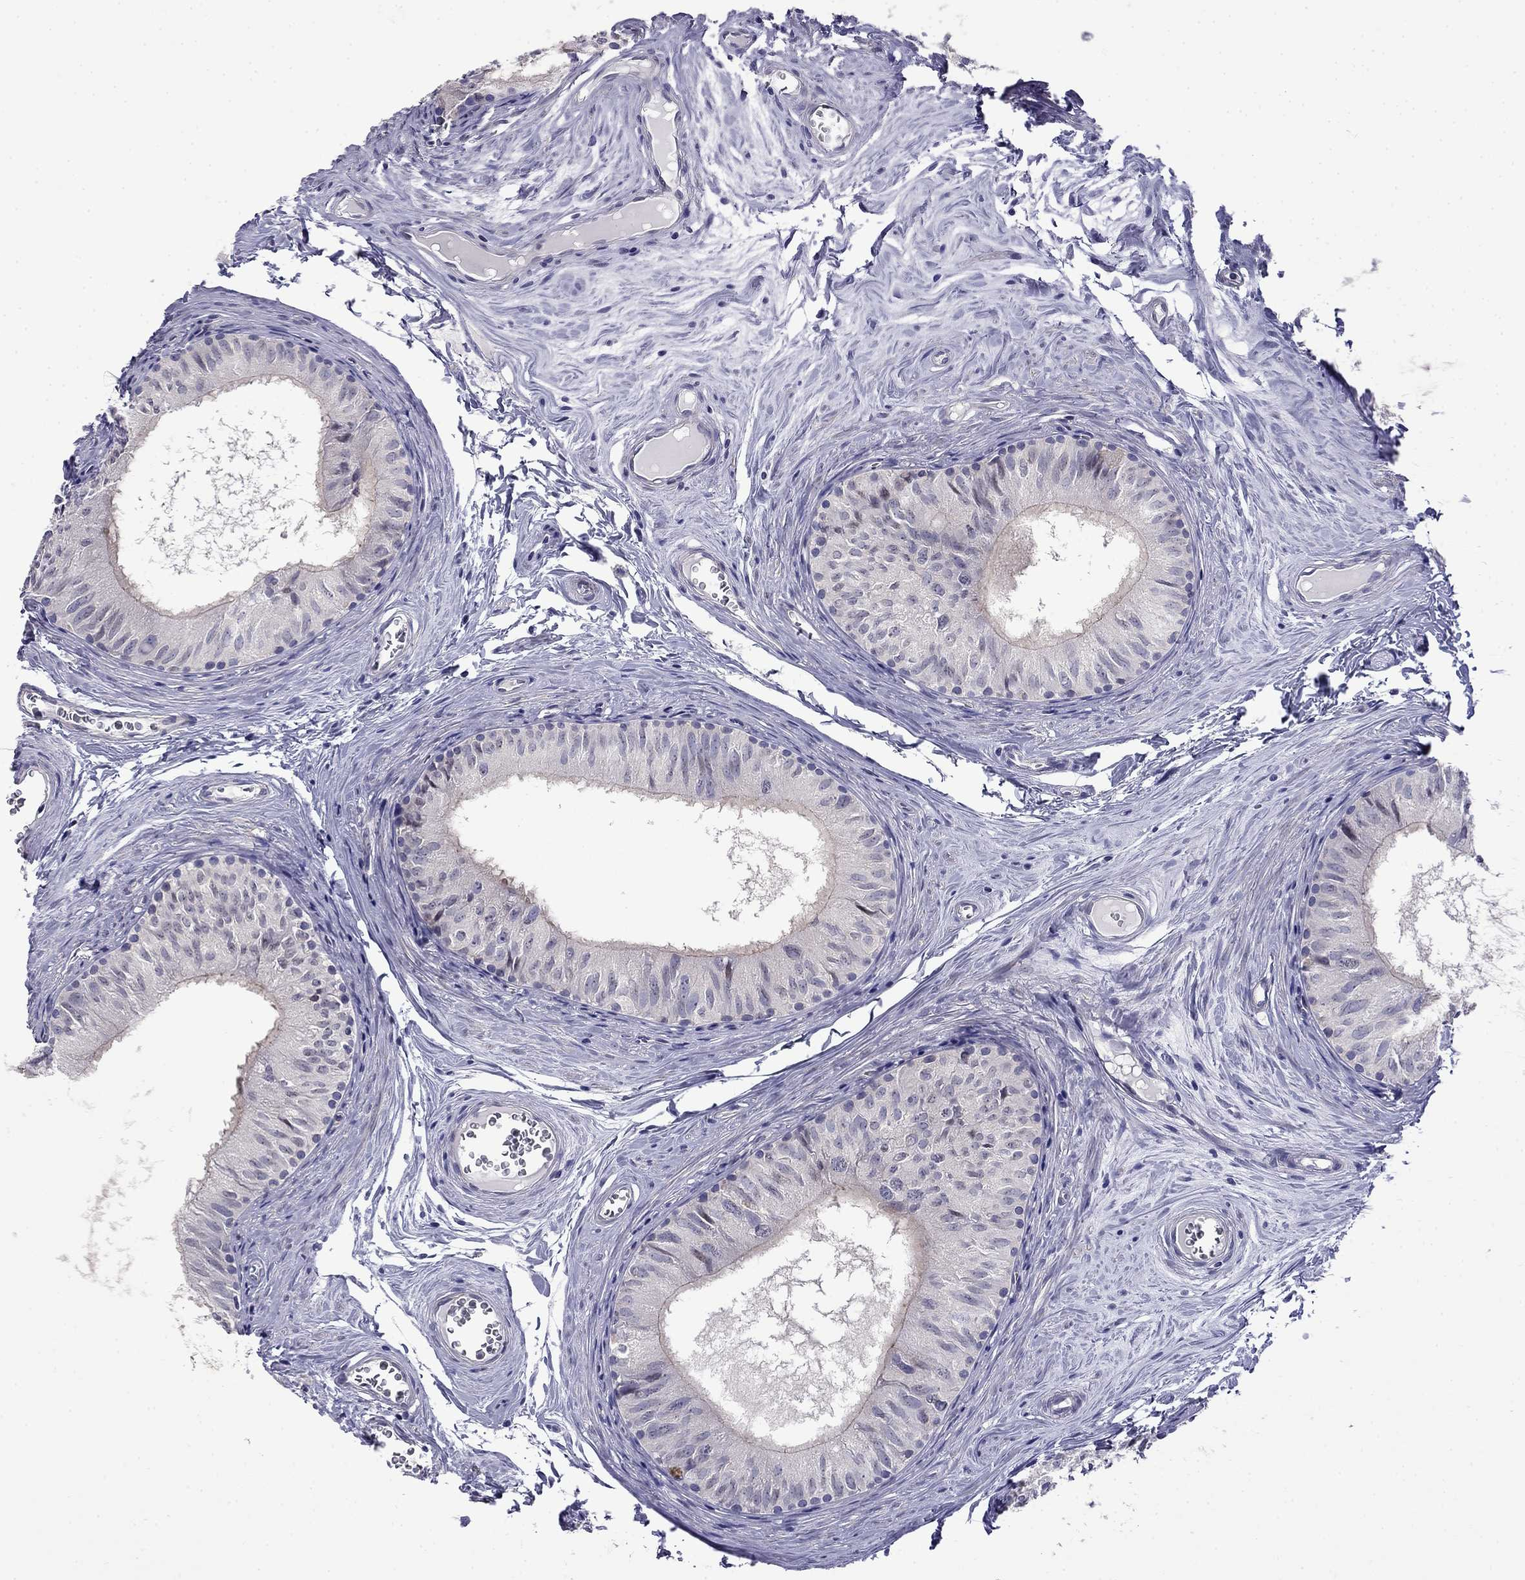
{"staining": {"intensity": "negative", "quantity": "none", "location": "none"}, "tissue": "epididymis", "cell_type": "Glandular cells", "image_type": "normal", "snomed": [{"axis": "morphology", "description": "Normal tissue, NOS"}, {"axis": "topography", "description": "Epididymis"}], "caption": "Glandular cells show no significant staining in normal epididymis. (DAB (3,3'-diaminobenzidine) immunohistochemistry (IHC) with hematoxylin counter stain).", "gene": "PRR18", "patient": {"sex": "male", "age": 52}}